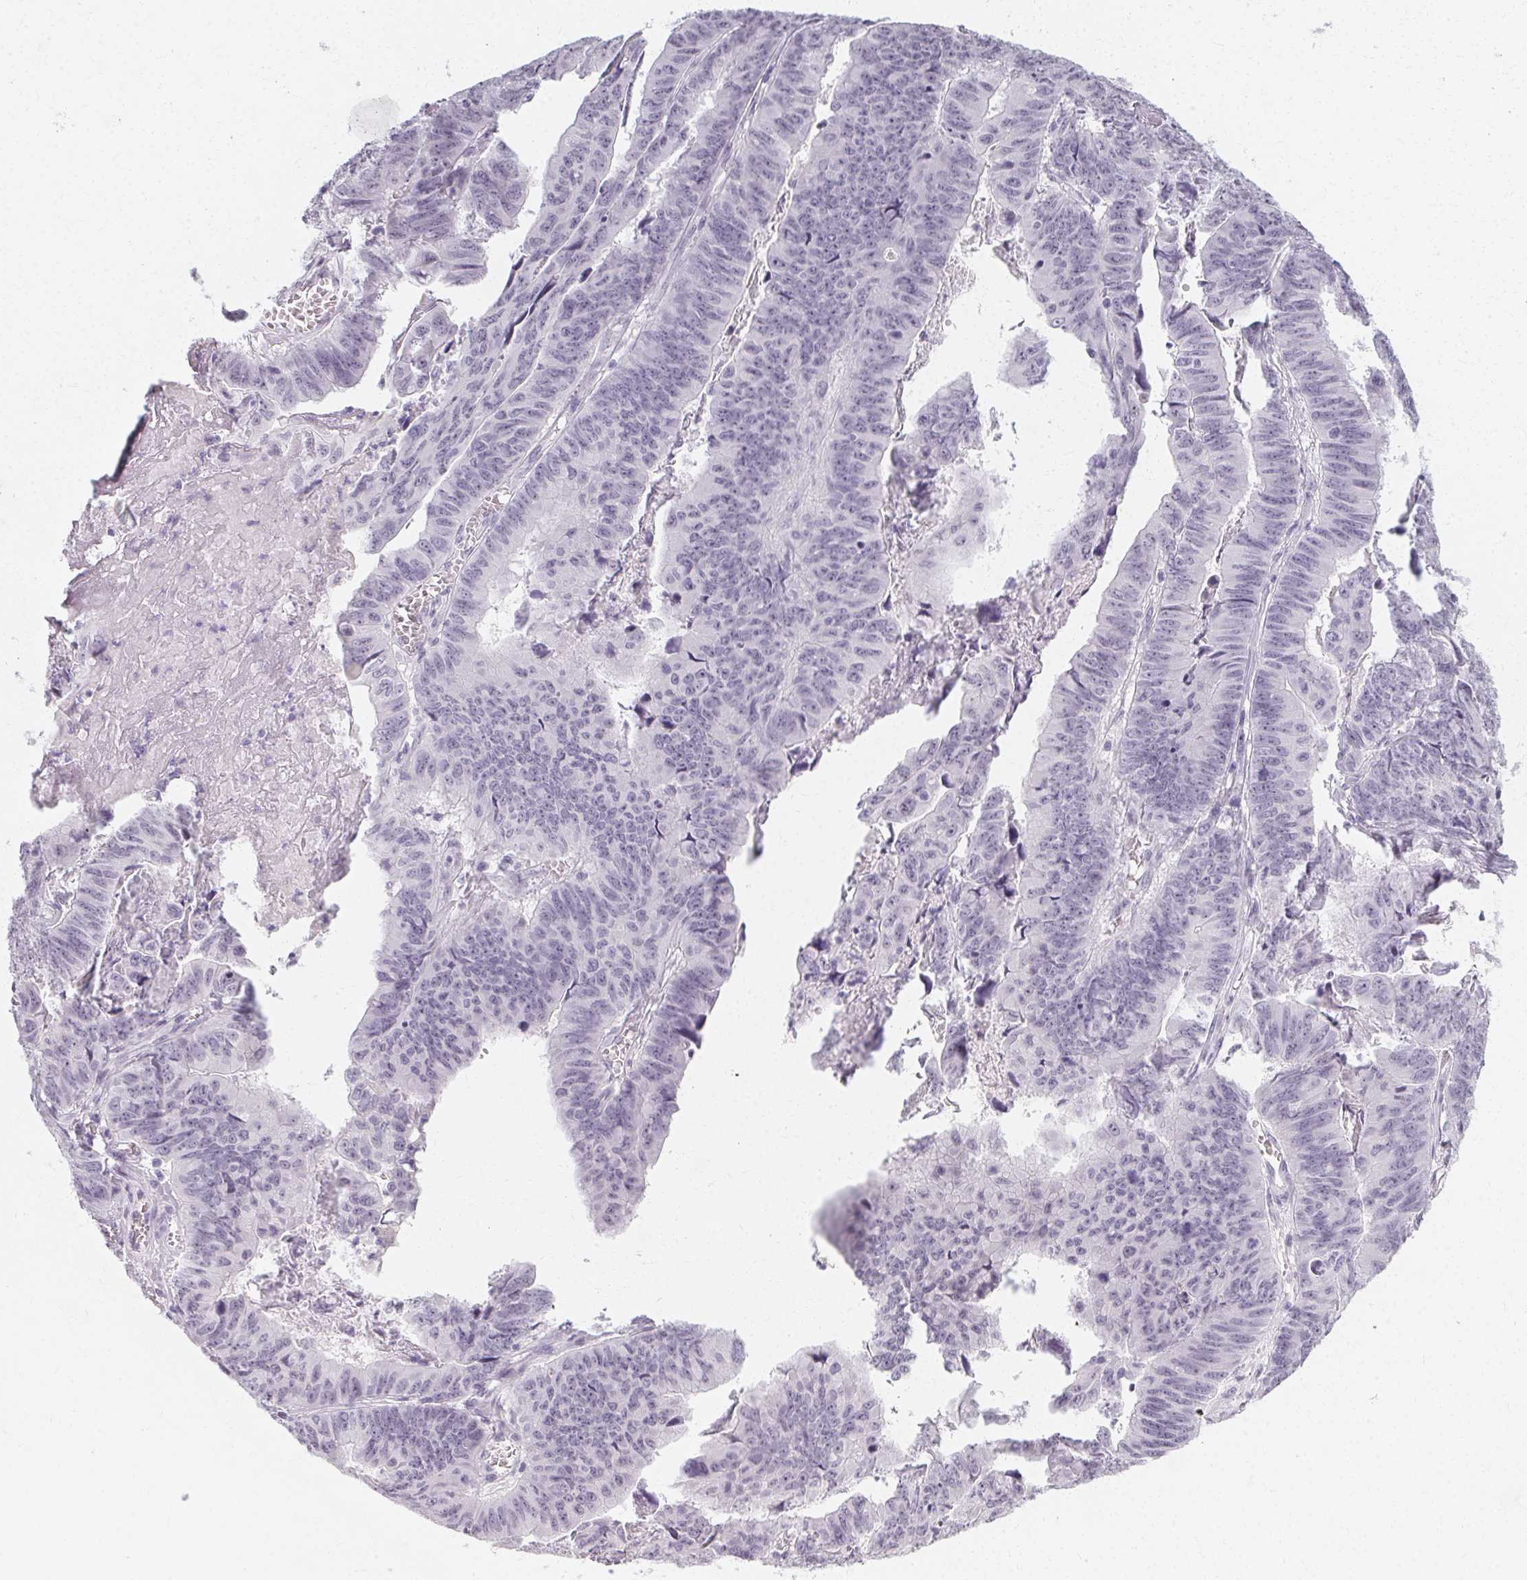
{"staining": {"intensity": "negative", "quantity": "none", "location": "none"}, "tissue": "stomach cancer", "cell_type": "Tumor cells", "image_type": "cancer", "snomed": [{"axis": "morphology", "description": "Adenocarcinoma, NOS"}, {"axis": "topography", "description": "Stomach, lower"}], "caption": "This is an immunohistochemistry (IHC) image of human stomach adenocarcinoma. There is no staining in tumor cells.", "gene": "SYNPR", "patient": {"sex": "male", "age": 77}}